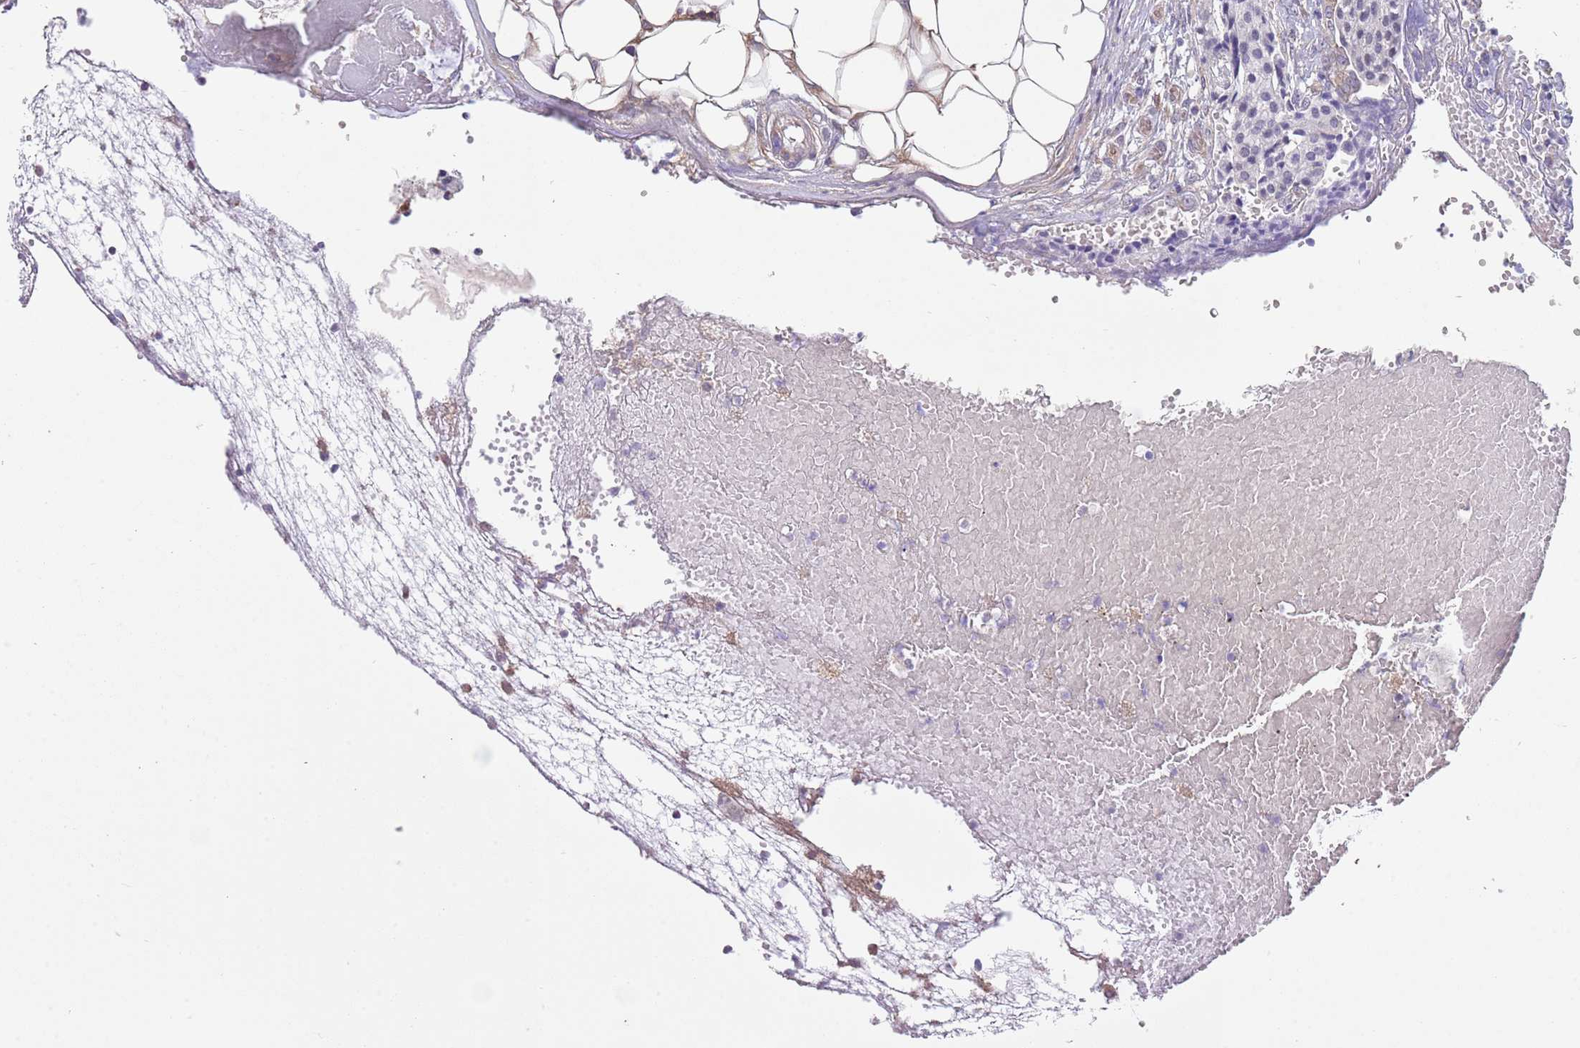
{"staining": {"intensity": "negative", "quantity": "none", "location": "none"}, "tissue": "carcinoid", "cell_type": "Tumor cells", "image_type": "cancer", "snomed": [{"axis": "morphology", "description": "Carcinoid, malignant, NOS"}, {"axis": "topography", "description": "Colon"}], "caption": "This is an IHC image of malignant carcinoid. There is no positivity in tumor cells.", "gene": "CREBZF", "patient": {"sex": "female", "age": 52}}